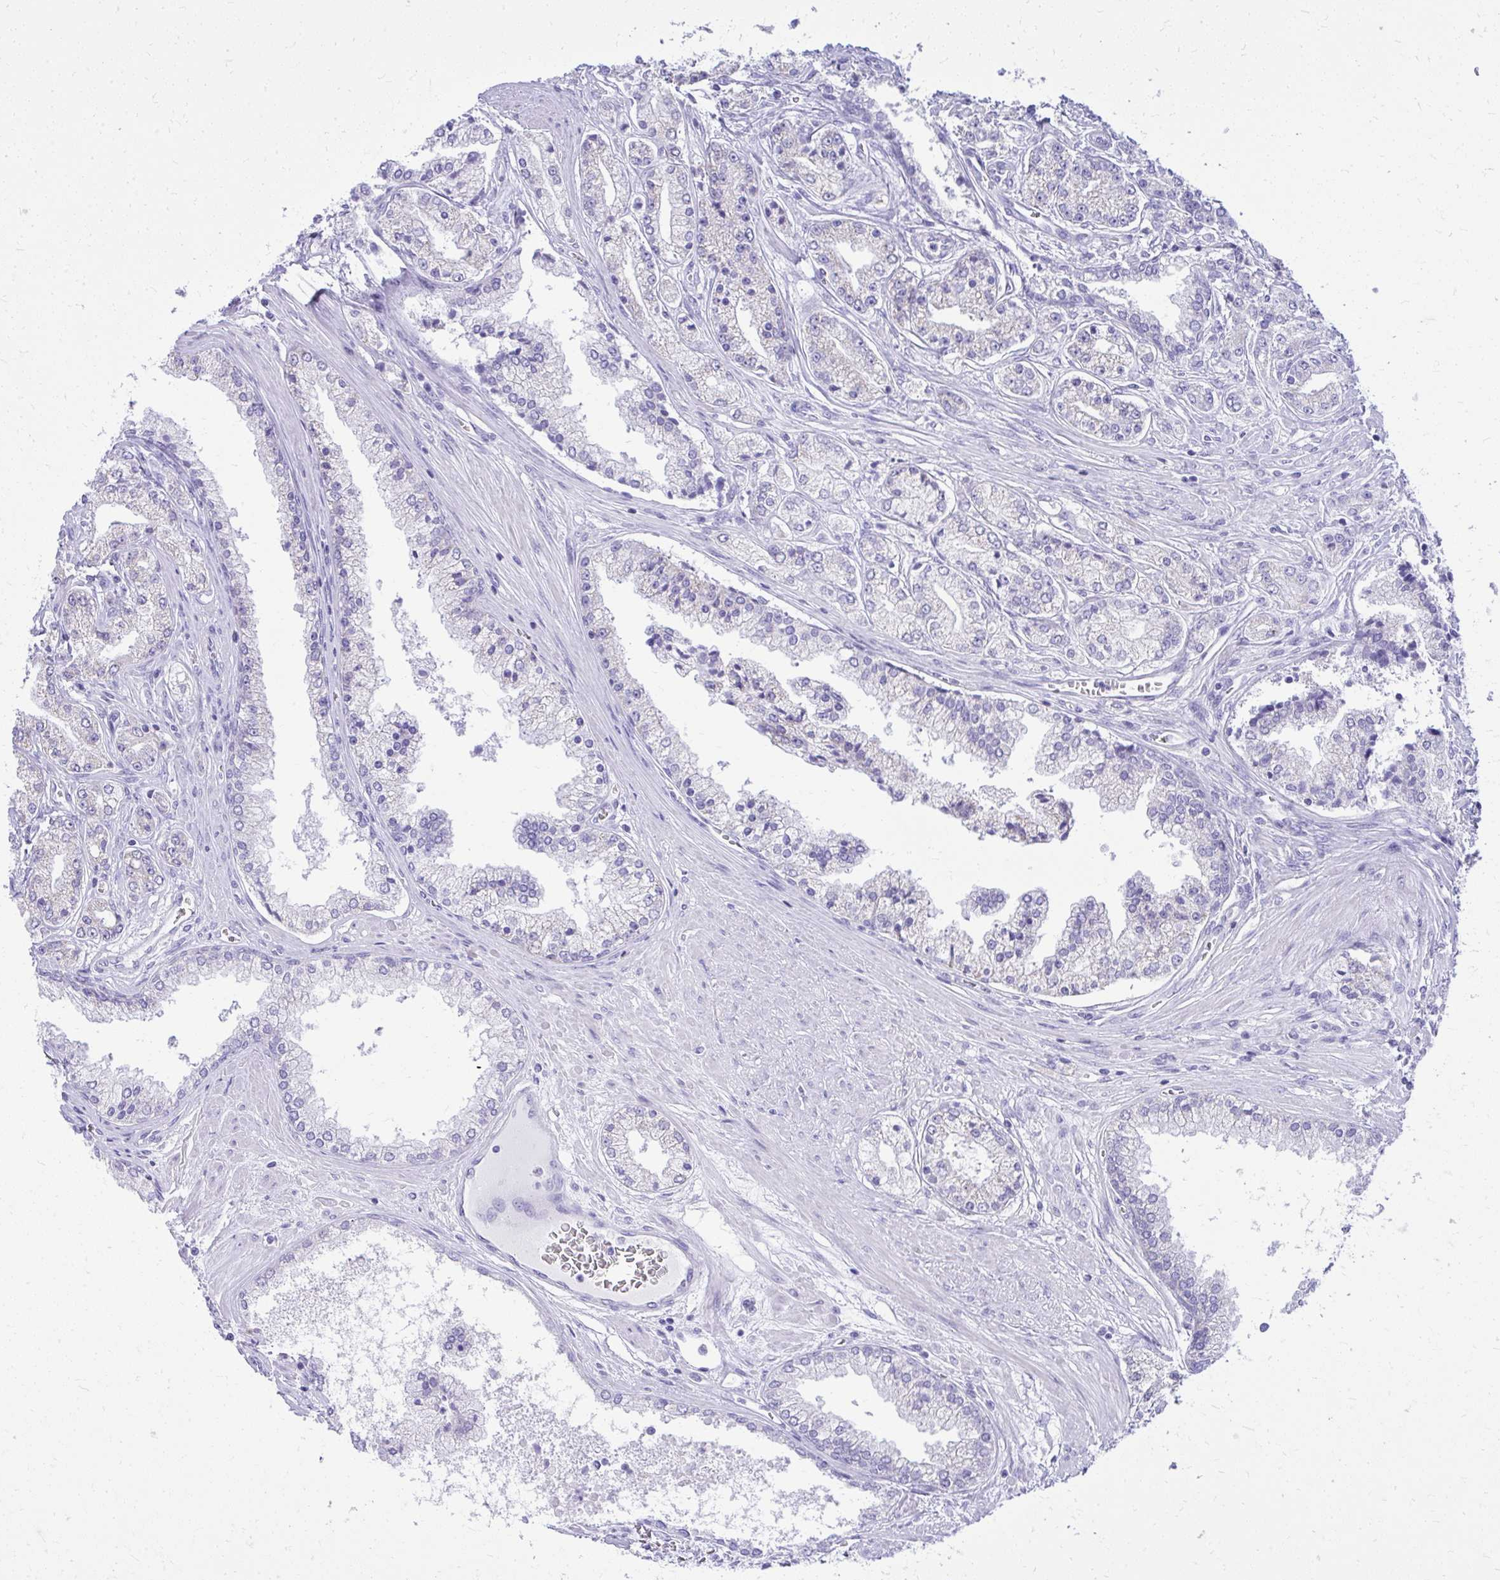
{"staining": {"intensity": "negative", "quantity": "none", "location": "none"}, "tissue": "prostate cancer", "cell_type": "Tumor cells", "image_type": "cancer", "snomed": [{"axis": "morphology", "description": "Adenocarcinoma, High grade"}, {"axis": "topography", "description": "Prostate"}], "caption": "DAB immunohistochemical staining of human prostate cancer shows no significant staining in tumor cells. The staining was performed using DAB (3,3'-diaminobenzidine) to visualize the protein expression in brown, while the nuclei were stained in blue with hematoxylin (Magnification: 20x).", "gene": "RALYL", "patient": {"sex": "male", "age": 66}}